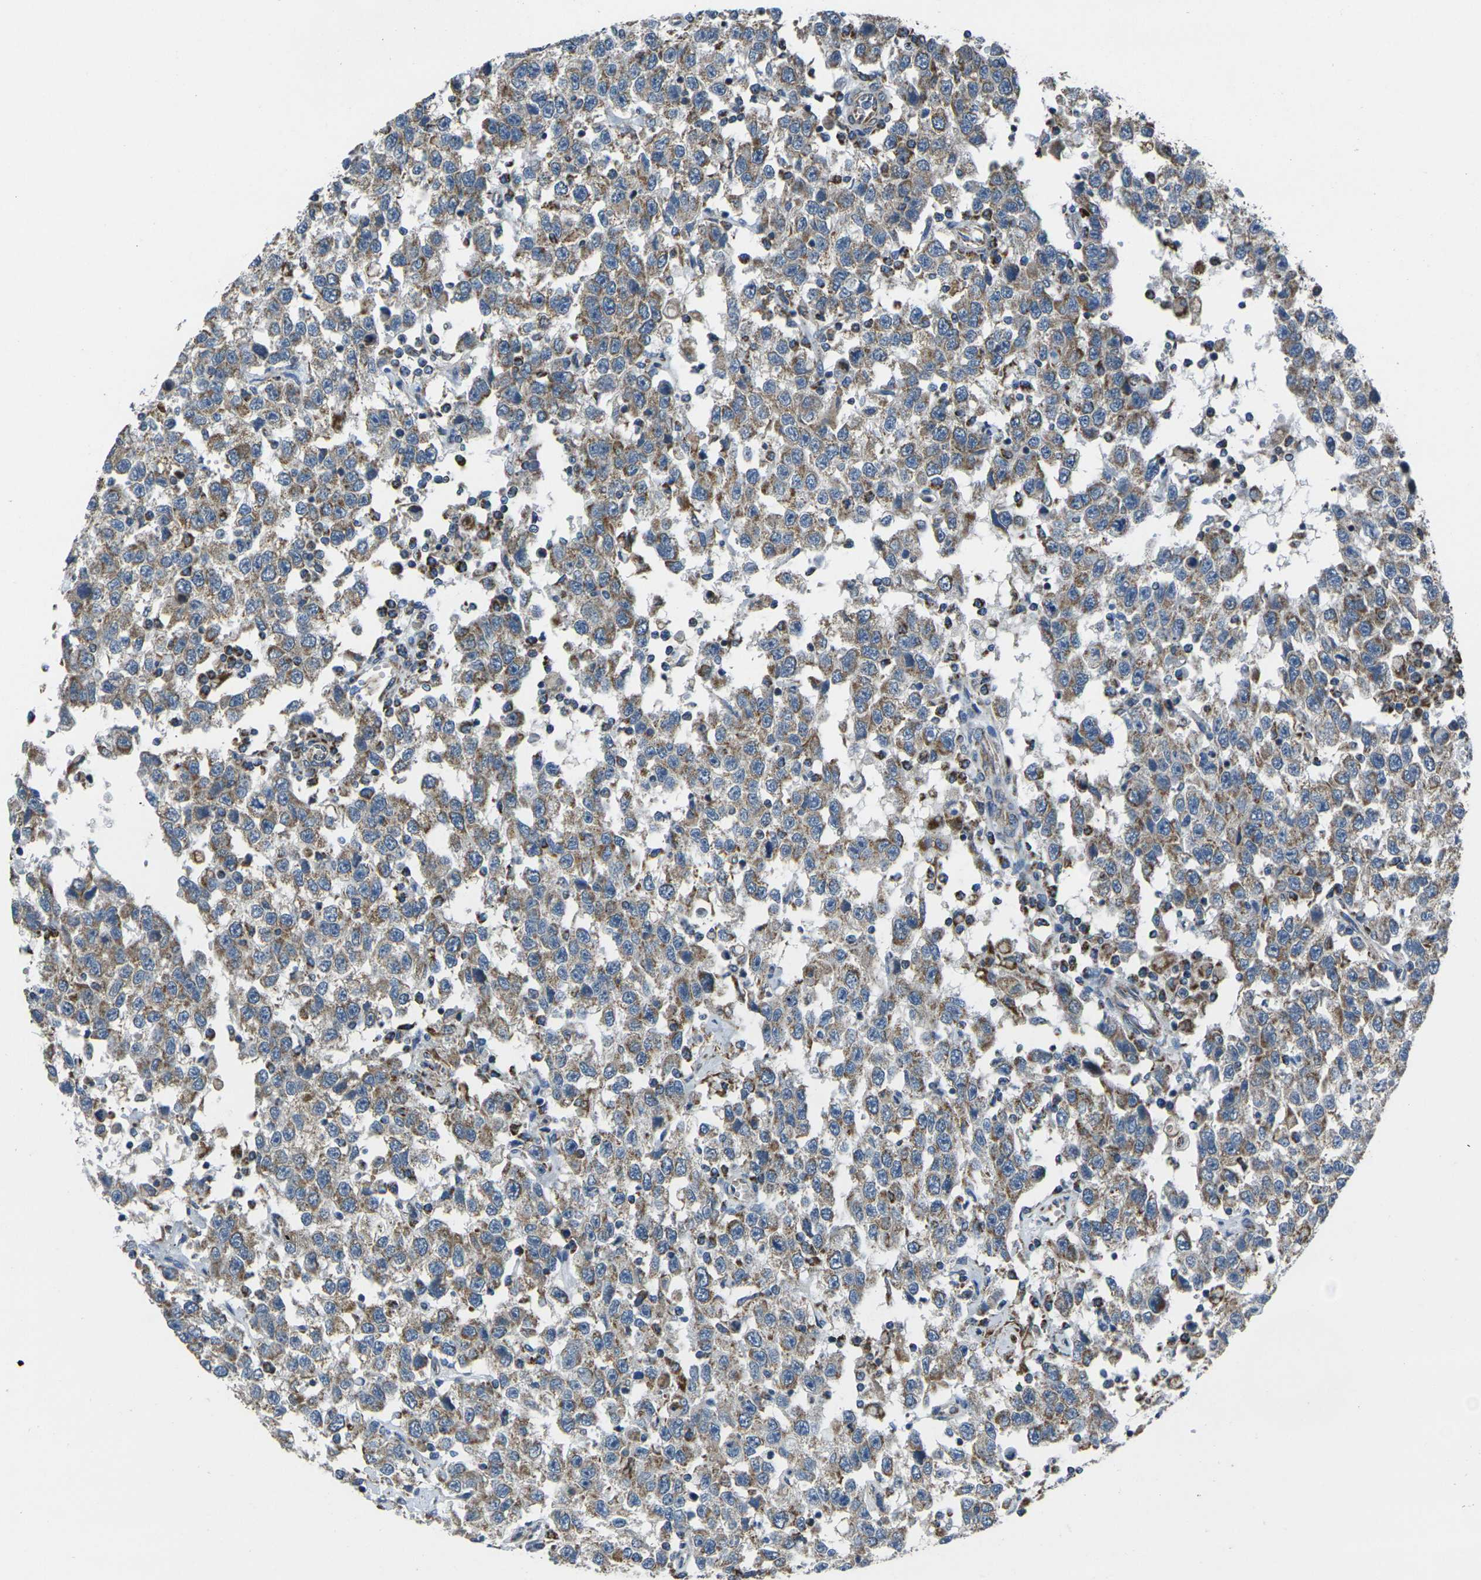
{"staining": {"intensity": "moderate", "quantity": ">75%", "location": "cytoplasmic/membranous"}, "tissue": "testis cancer", "cell_type": "Tumor cells", "image_type": "cancer", "snomed": [{"axis": "morphology", "description": "Seminoma, NOS"}, {"axis": "topography", "description": "Testis"}], "caption": "Immunohistochemical staining of human testis cancer exhibits moderate cytoplasmic/membranous protein expression in about >75% of tumor cells. Using DAB (3,3'-diaminobenzidine) (brown) and hematoxylin (blue) stains, captured at high magnification using brightfield microscopy.", "gene": "TMEM120B", "patient": {"sex": "male", "age": 41}}